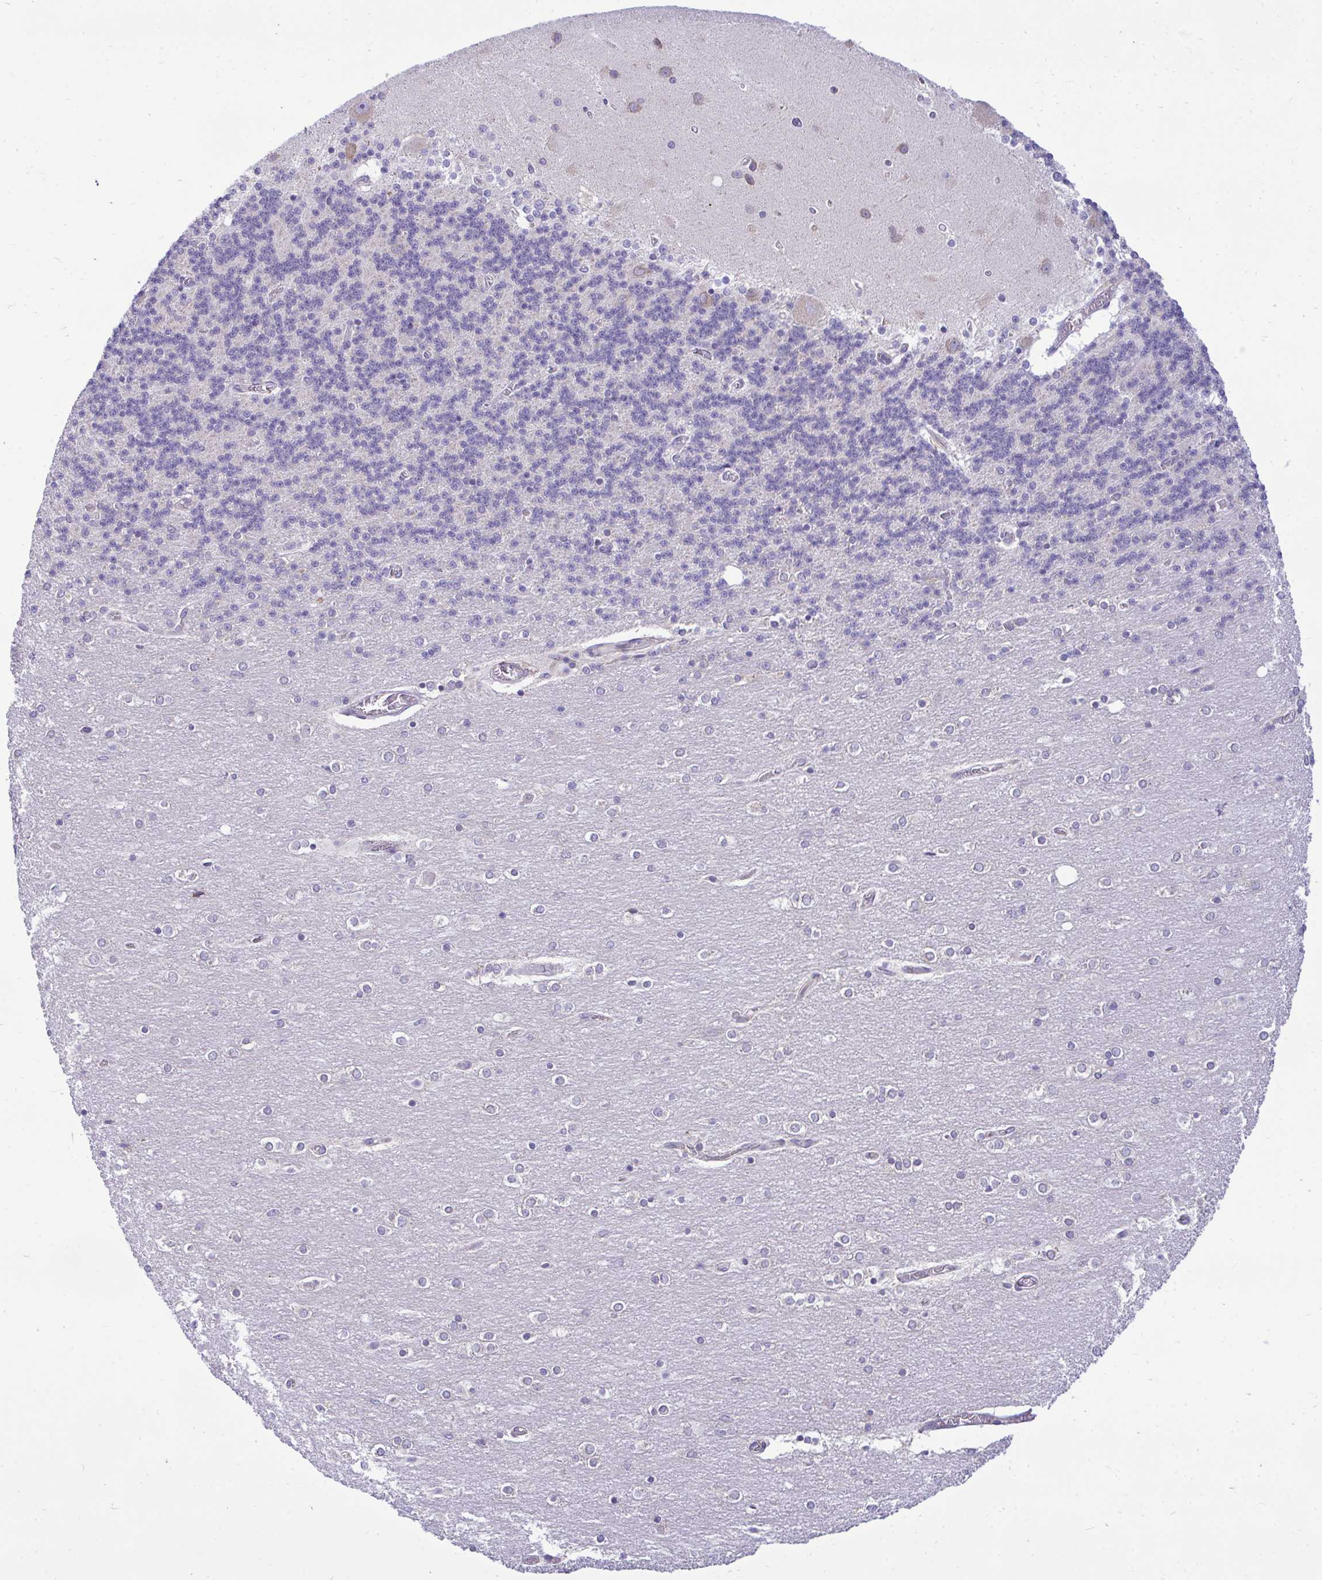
{"staining": {"intensity": "negative", "quantity": "none", "location": "none"}, "tissue": "cerebellum", "cell_type": "Cells in granular layer", "image_type": "normal", "snomed": [{"axis": "morphology", "description": "Normal tissue, NOS"}, {"axis": "topography", "description": "Cerebellum"}], "caption": "Immunohistochemistry (IHC) image of unremarkable cerebellum: cerebellum stained with DAB (3,3'-diaminobenzidine) exhibits no significant protein staining in cells in granular layer.", "gene": "PIGK", "patient": {"sex": "female", "age": 54}}